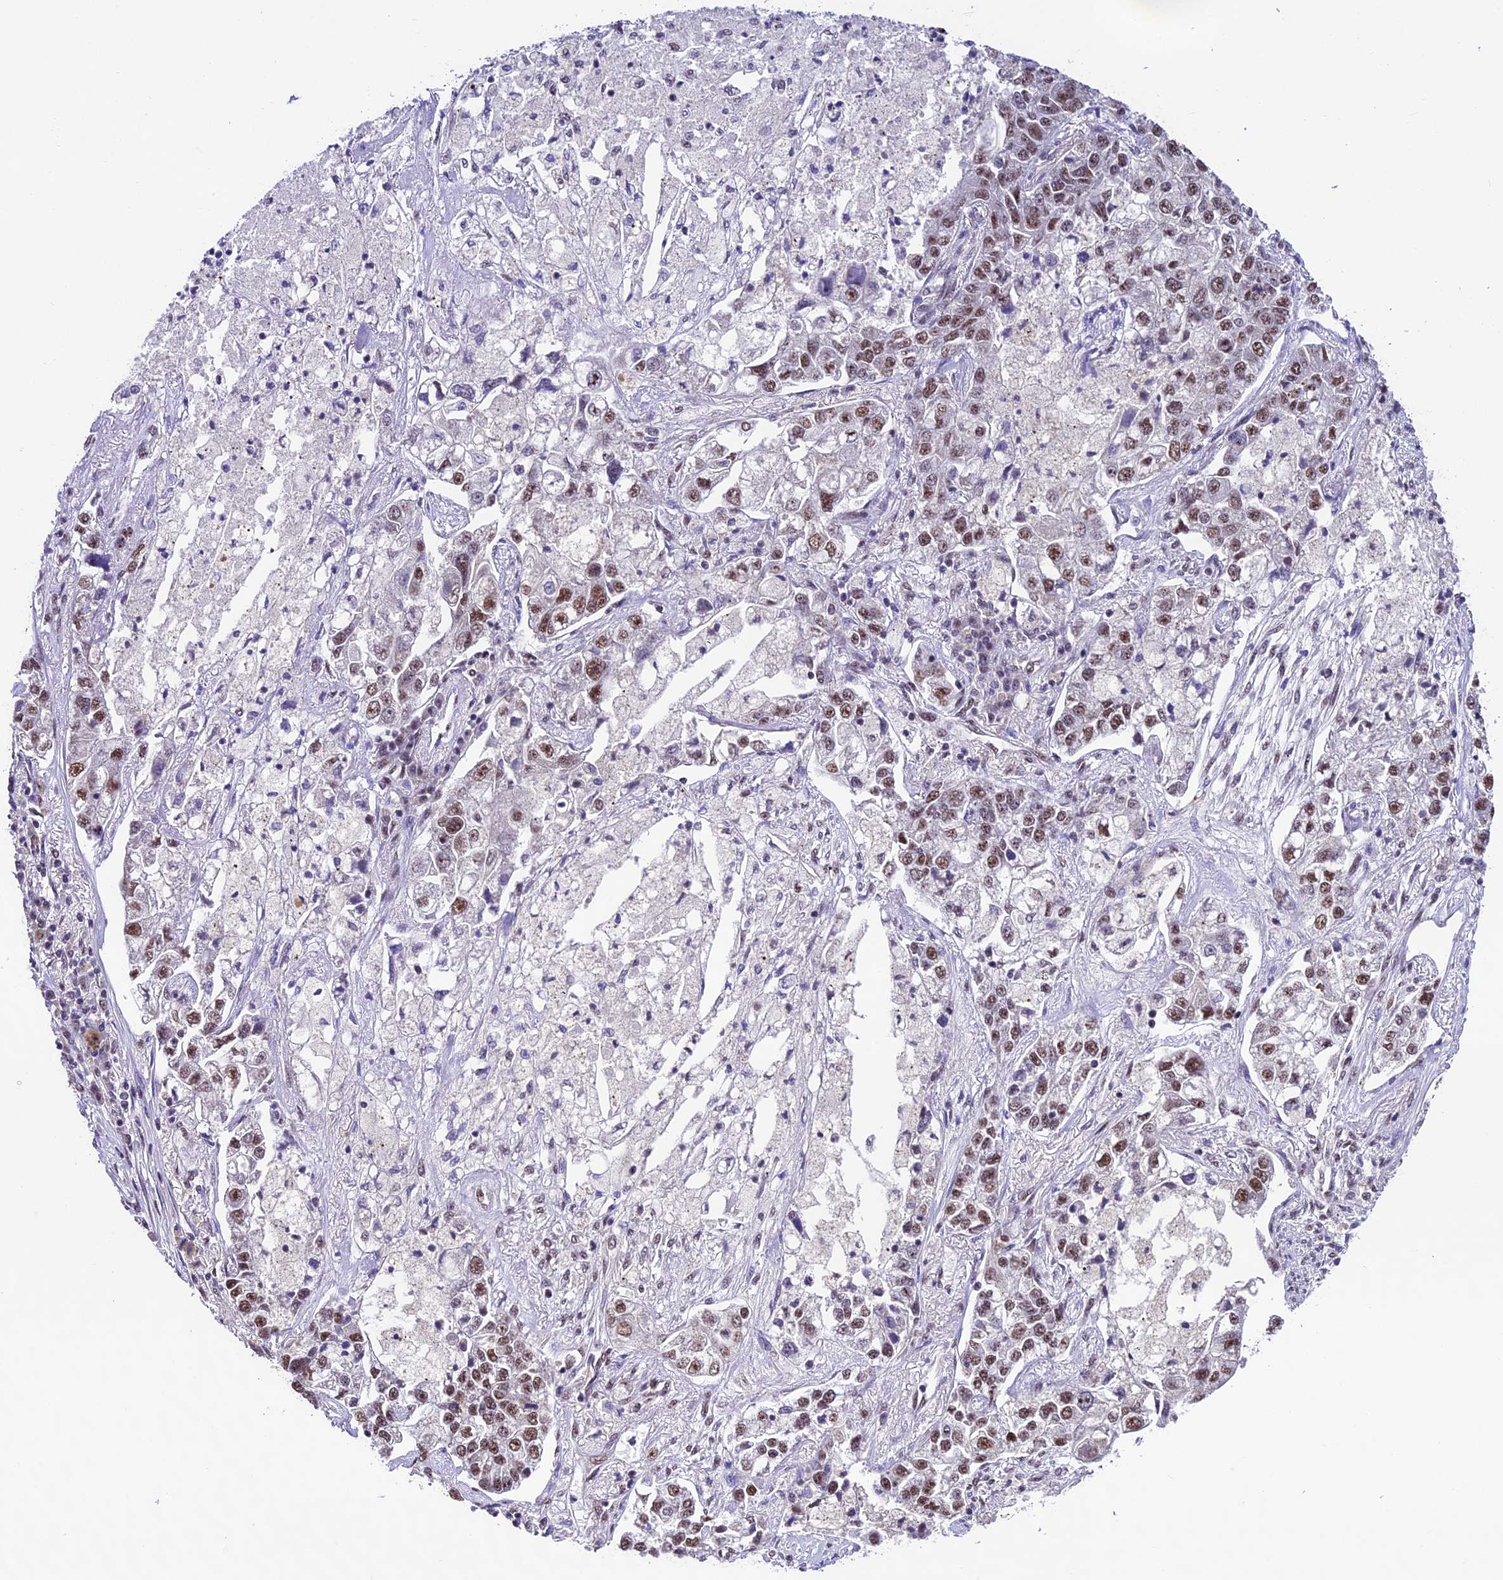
{"staining": {"intensity": "moderate", "quantity": ">75%", "location": "nuclear"}, "tissue": "lung cancer", "cell_type": "Tumor cells", "image_type": "cancer", "snomed": [{"axis": "morphology", "description": "Adenocarcinoma, NOS"}, {"axis": "topography", "description": "Lung"}], "caption": "Protein expression analysis of human lung cancer reveals moderate nuclear staining in about >75% of tumor cells.", "gene": "CARS2", "patient": {"sex": "male", "age": 49}}